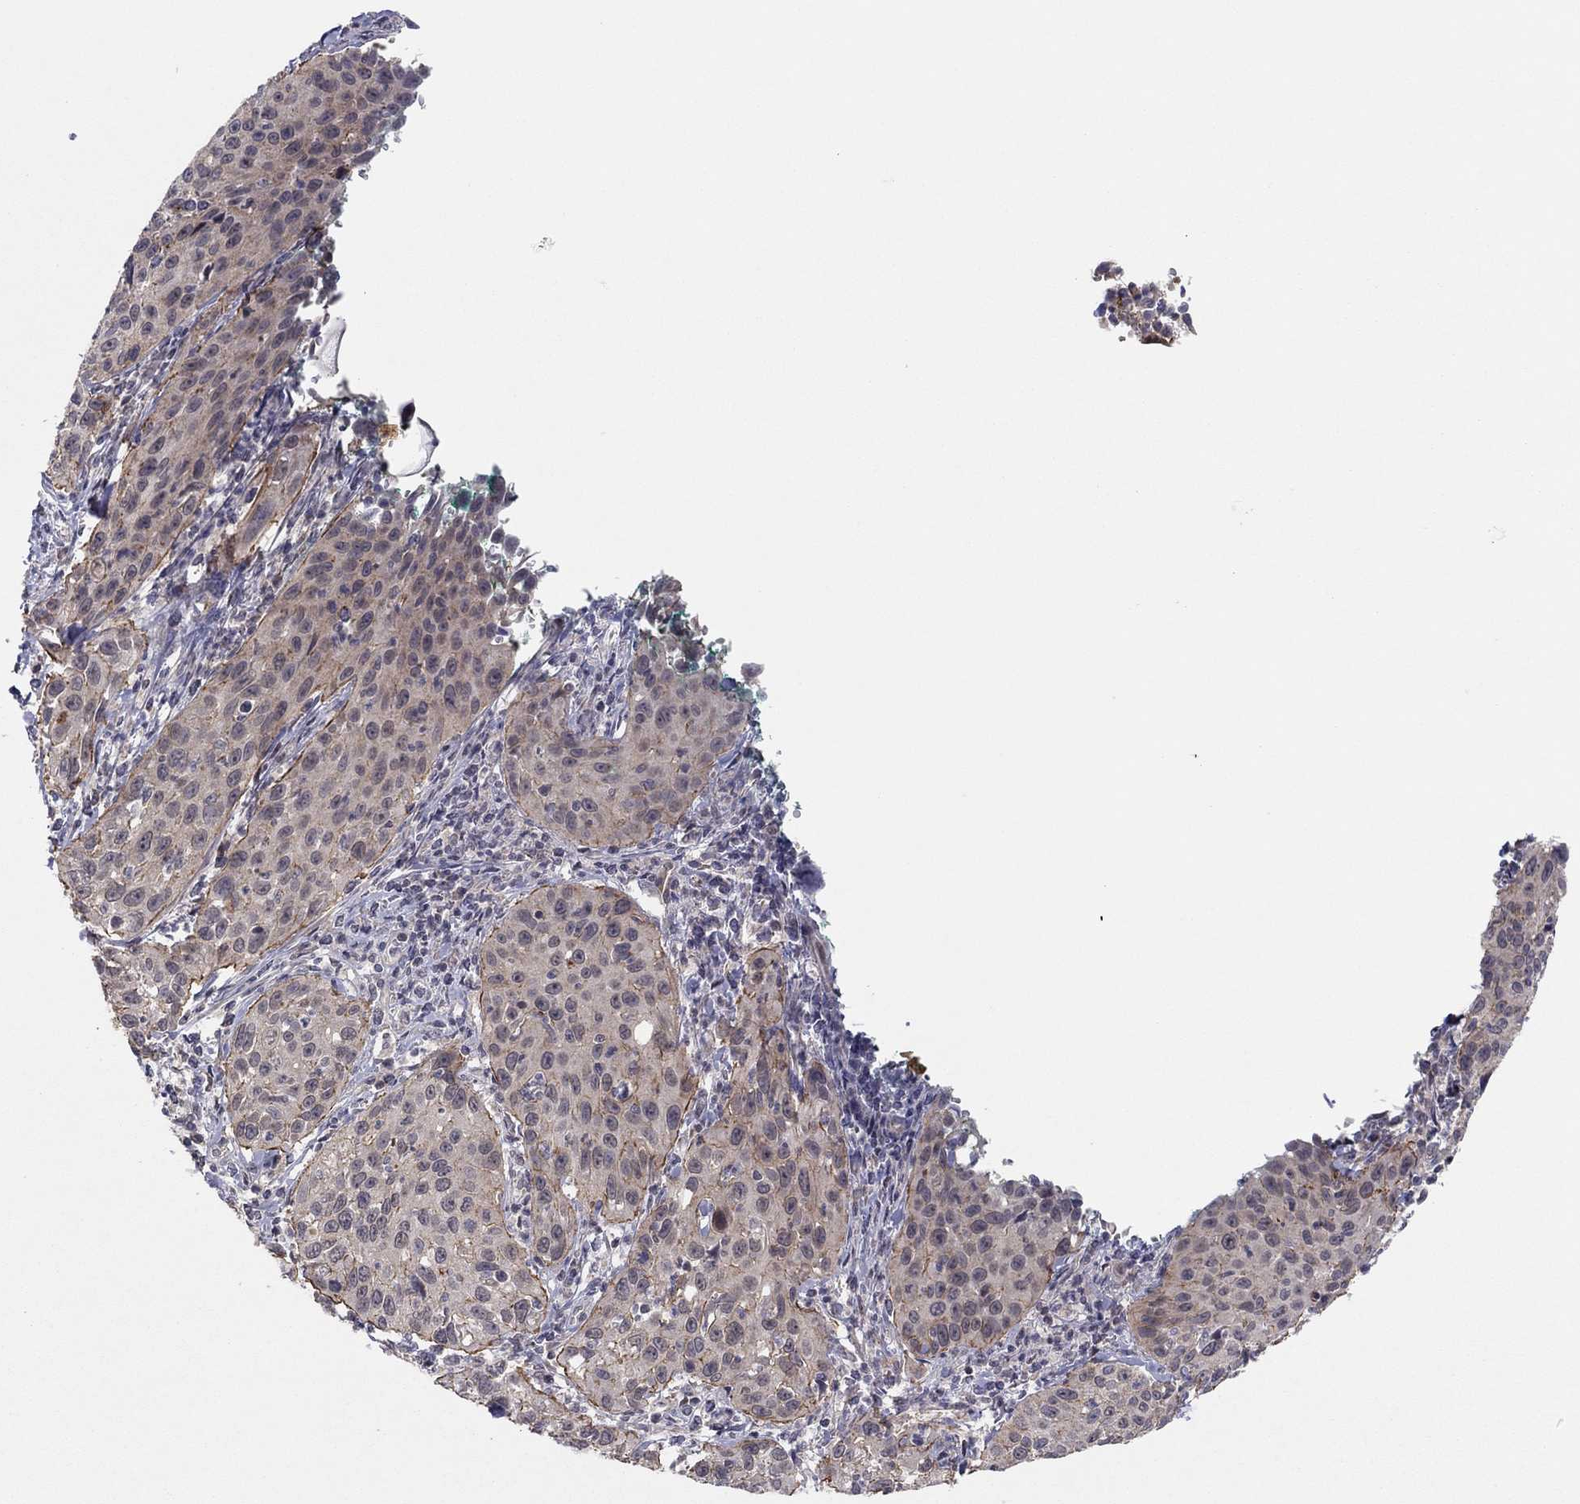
{"staining": {"intensity": "negative", "quantity": "none", "location": "none"}, "tissue": "cervical cancer", "cell_type": "Tumor cells", "image_type": "cancer", "snomed": [{"axis": "morphology", "description": "Squamous cell carcinoma, NOS"}, {"axis": "topography", "description": "Cervix"}], "caption": "High power microscopy histopathology image of an immunohistochemistry histopathology image of cervical squamous cell carcinoma, revealing no significant expression in tumor cells.", "gene": "CRACDL", "patient": {"sex": "female", "age": 26}}